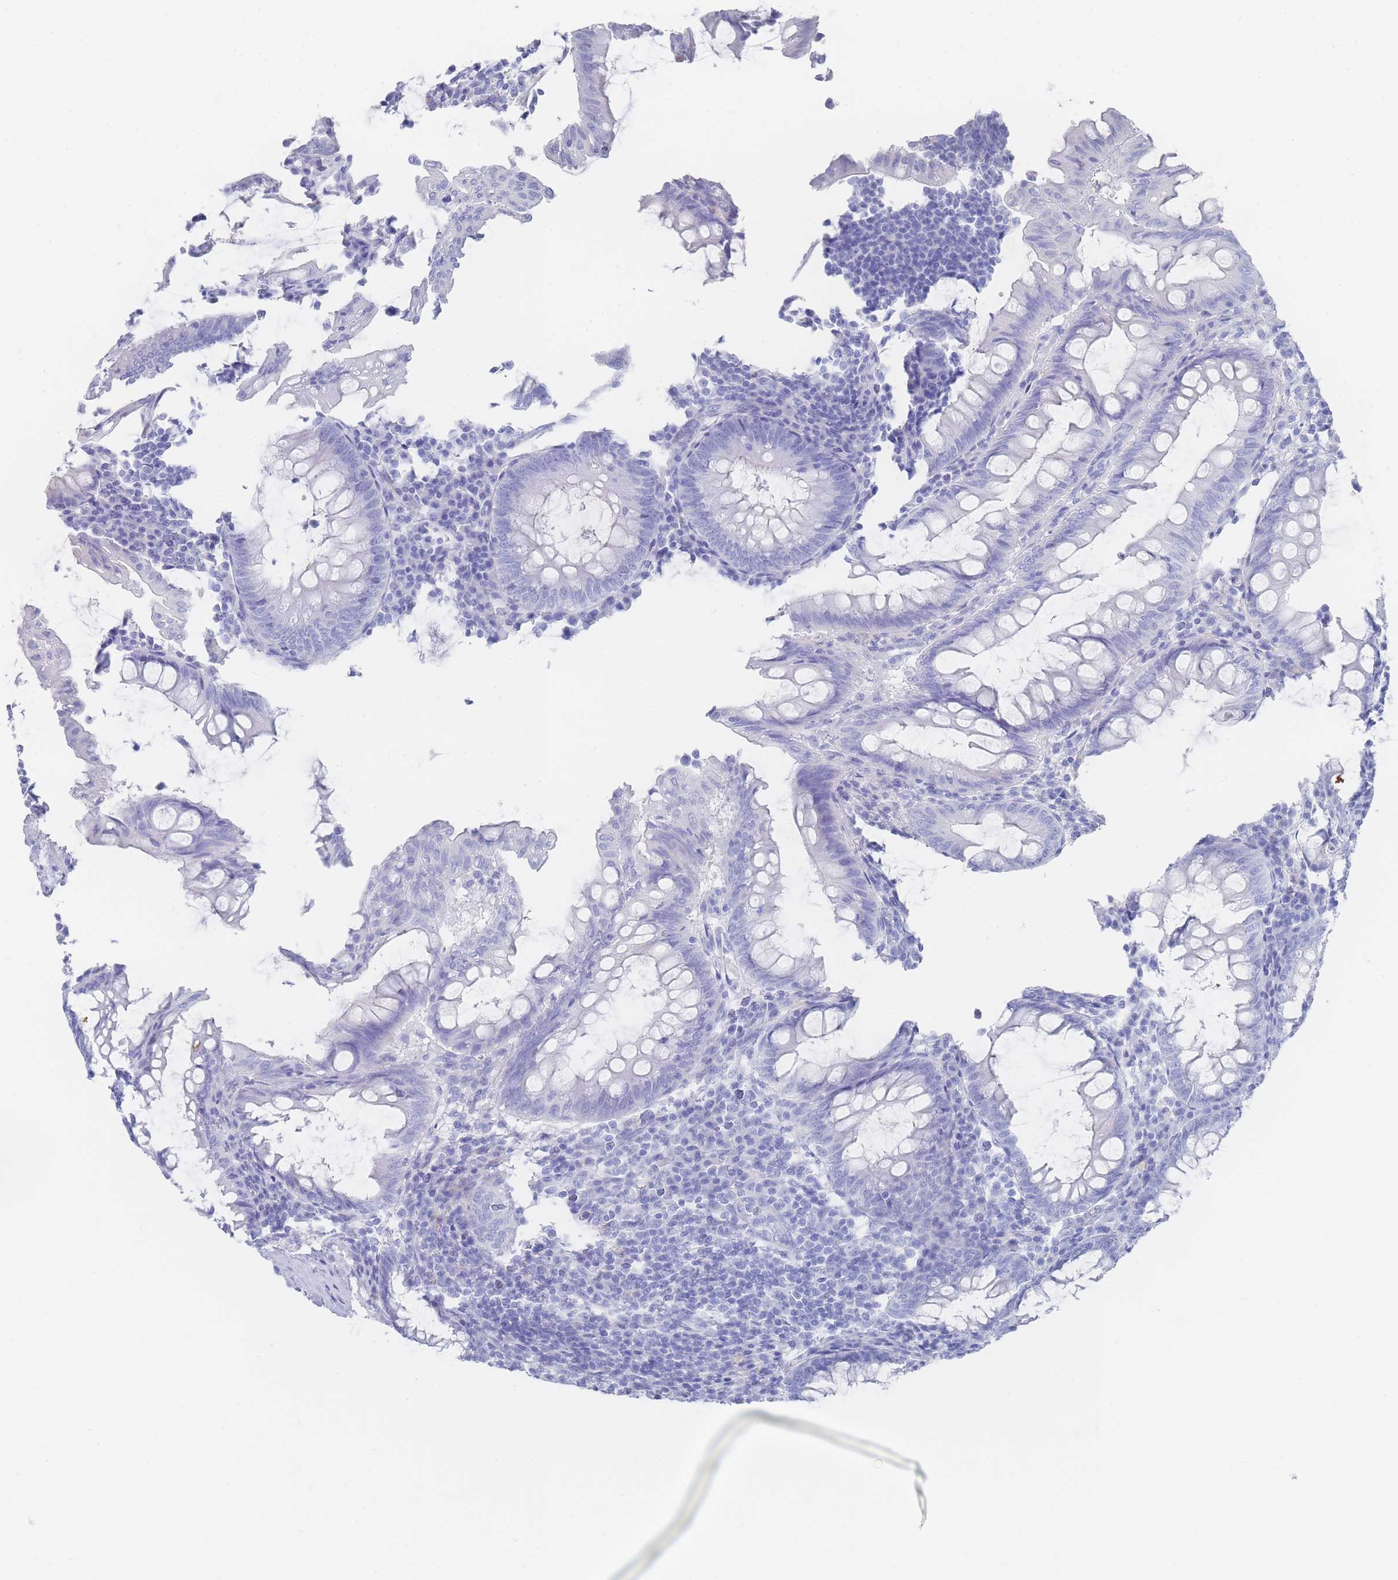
{"staining": {"intensity": "negative", "quantity": "none", "location": "none"}, "tissue": "appendix", "cell_type": "Glandular cells", "image_type": "normal", "snomed": [{"axis": "morphology", "description": "Normal tissue, NOS"}, {"axis": "topography", "description": "Appendix"}], "caption": "There is no significant staining in glandular cells of appendix. (Stains: DAB immunohistochemistry (IHC) with hematoxylin counter stain, Microscopy: brightfield microscopy at high magnification).", "gene": "LRRC37A2", "patient": {"sex": "male", "age": 83}}